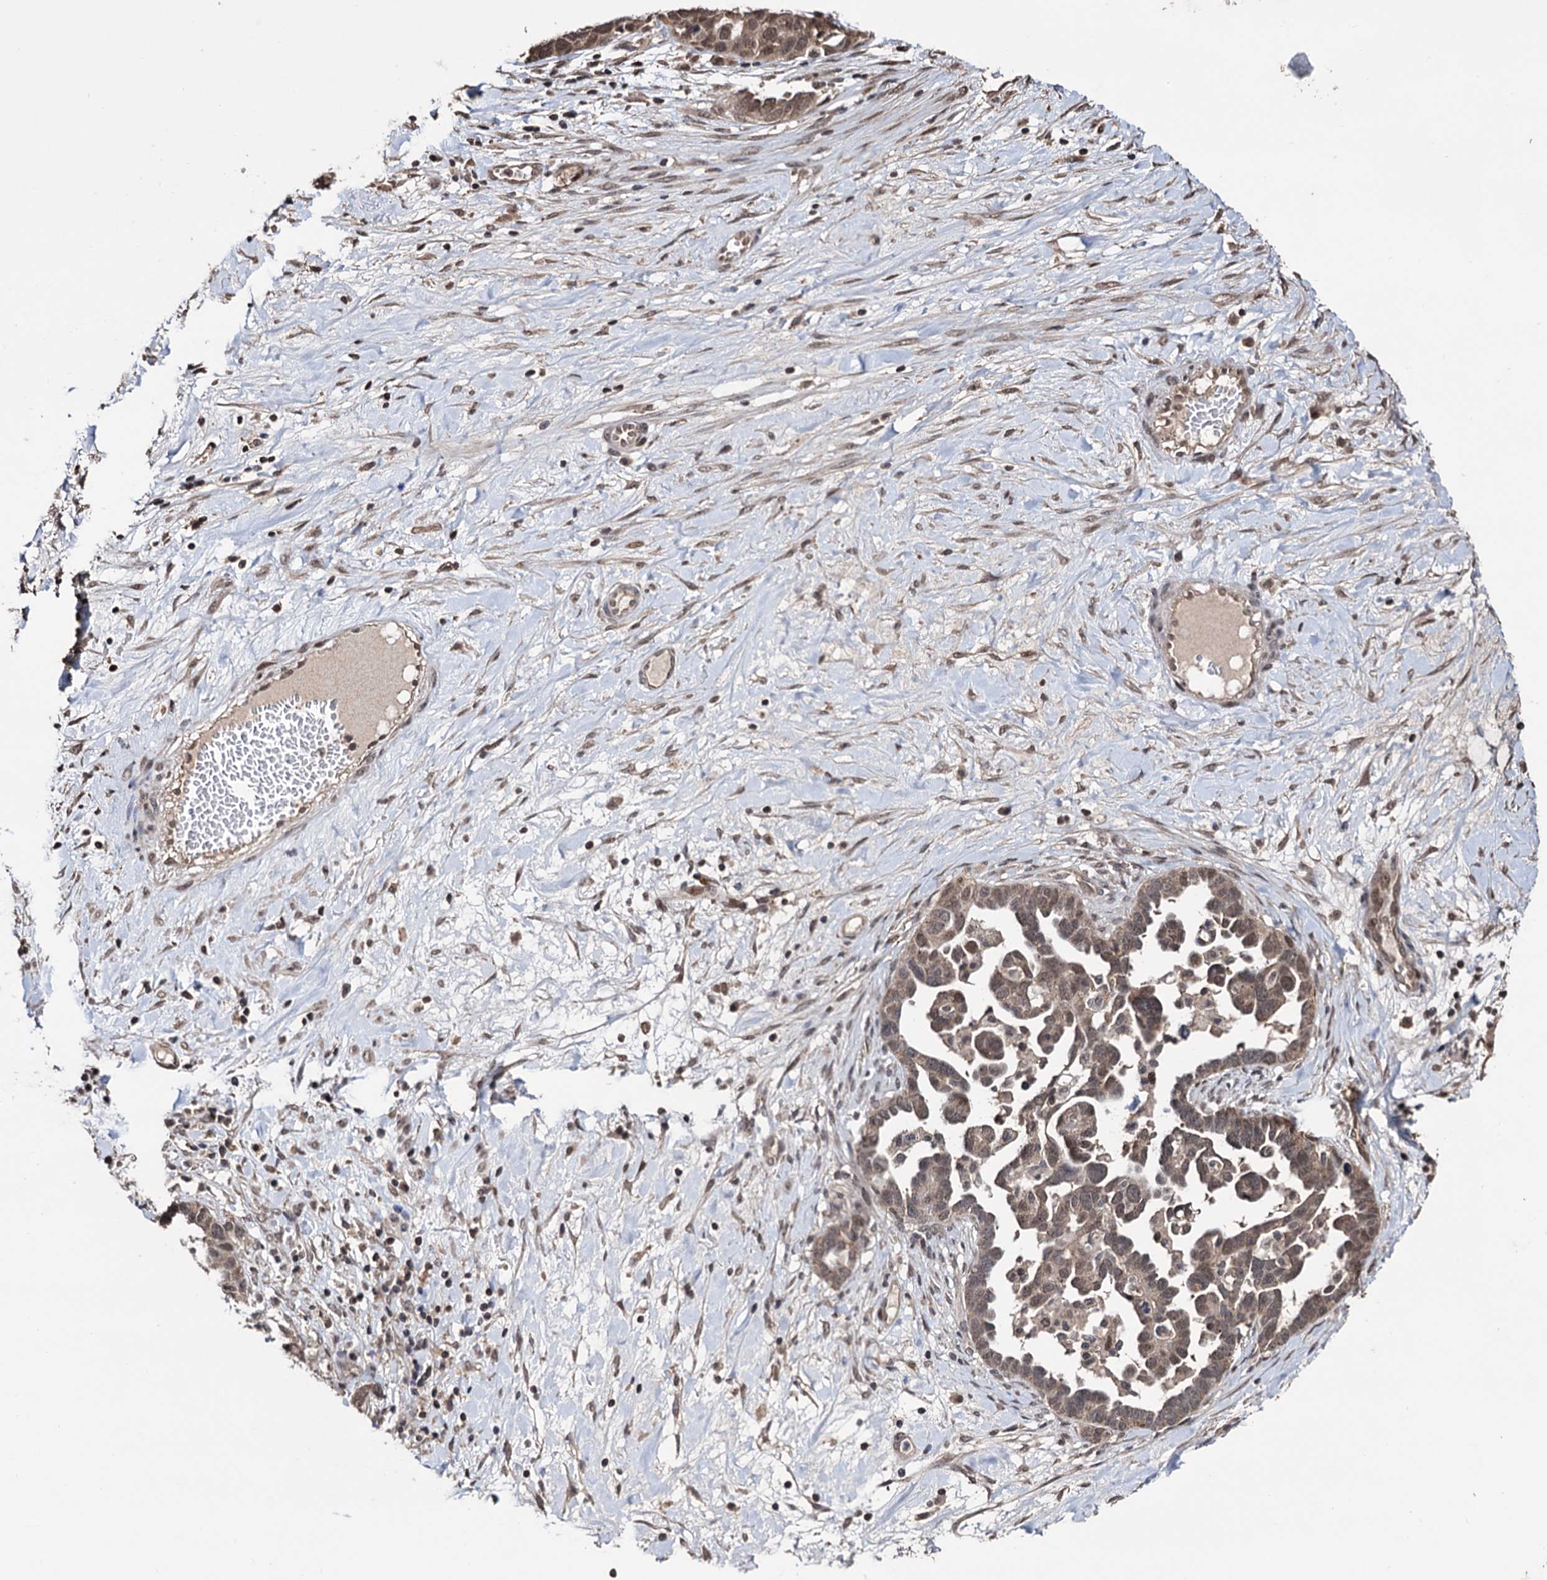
{"staining": {"intensity": "weak", "quantity": ">75%", "location": "cytoplasmic/membranous"}, "tissue": "ovarian cancer", "cell_type": "Tumor cells", "image_type": "cancer", "snomed": [{"axis": "morphology", "description": "Cystadenocarcinoma, serous, NOS"}, {"axis": "topography", "description": "Ovary"}], "caption": "Tumor cells reveal low levels of weak cytoplasmic/membranous staining in about >75% of cells in ovarian serous cystadenocarcinoma.", "gene": "KLF5", "patient": {"sex": "female", "age": 54}}